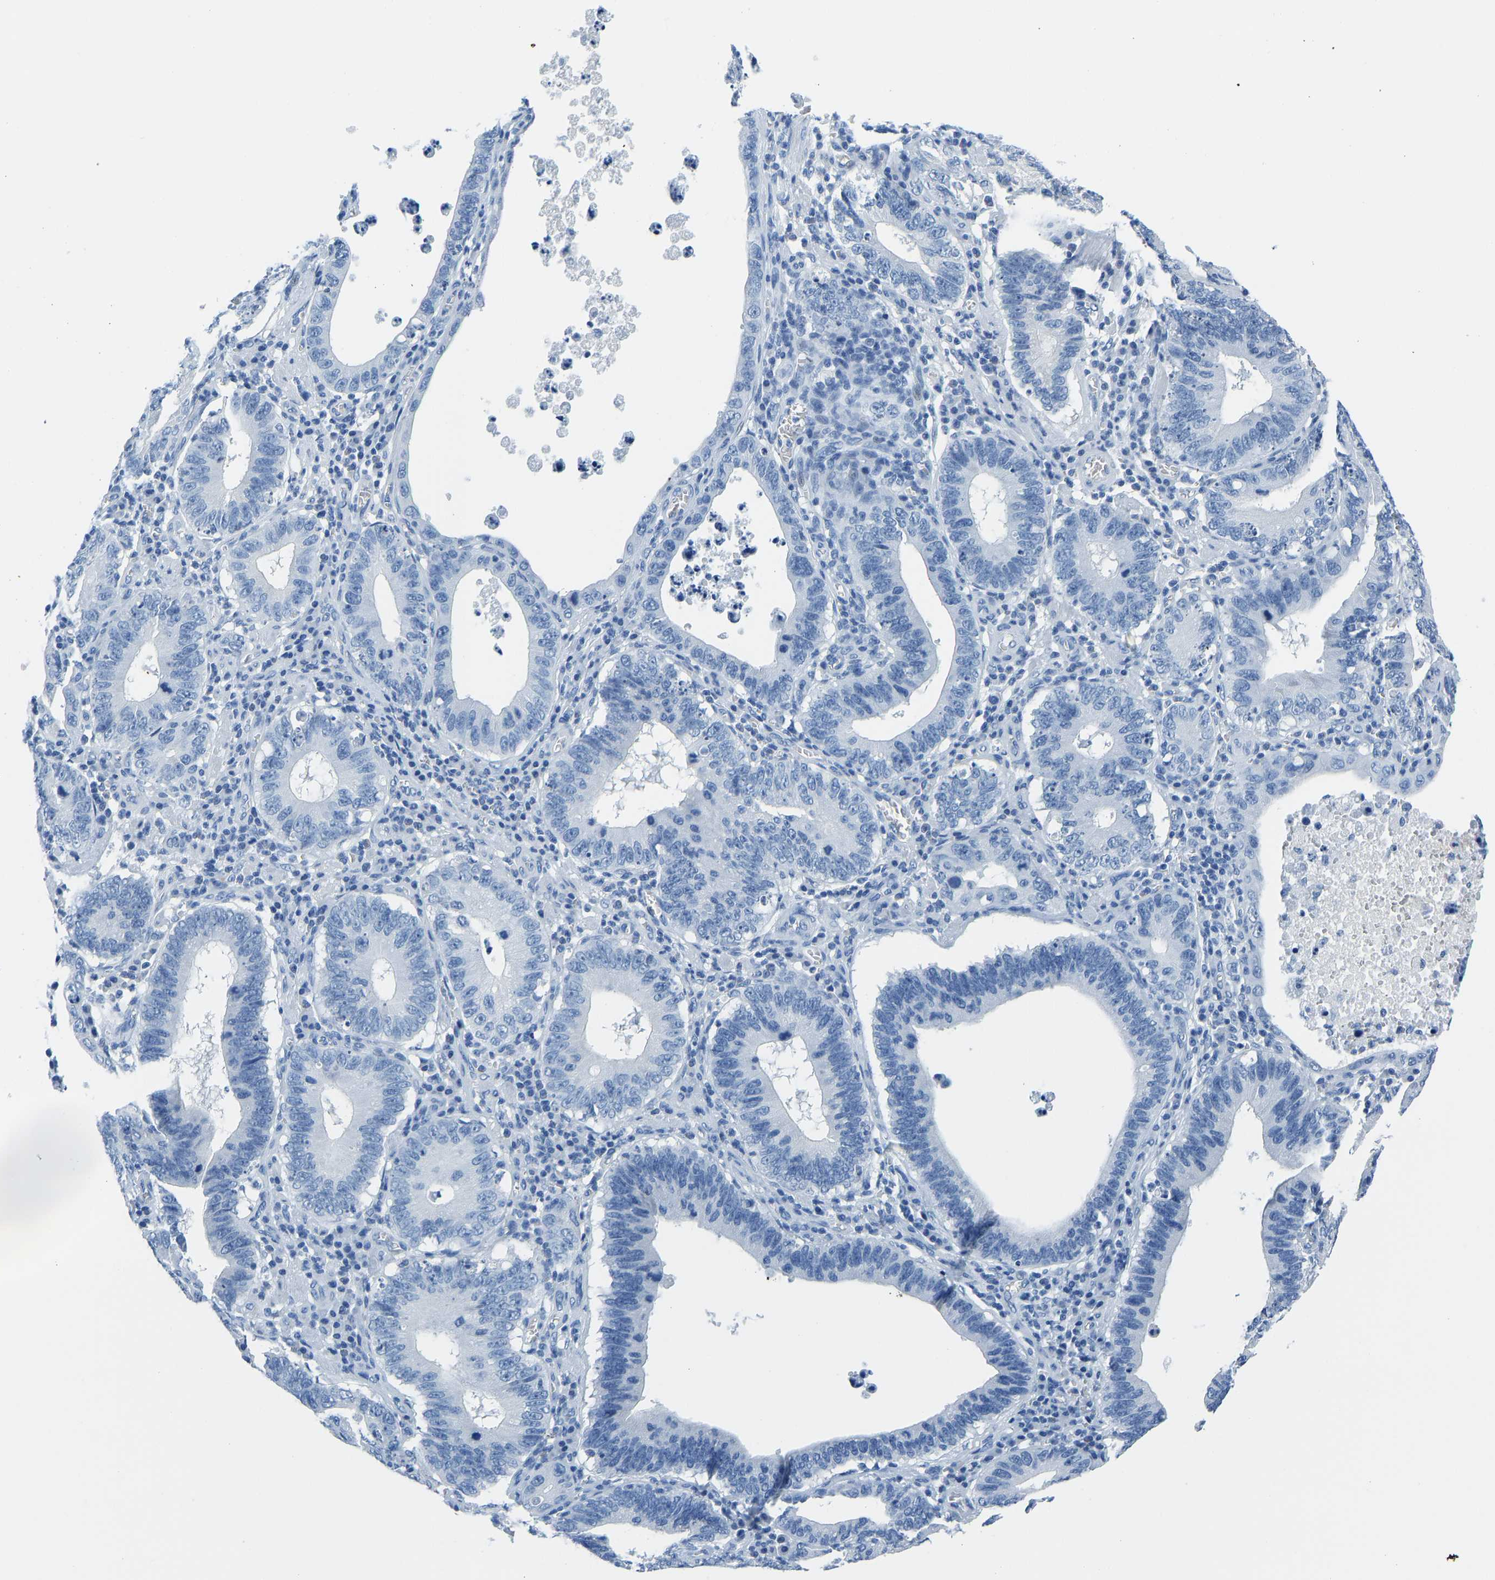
{"staining": {"intensity": "negative", "quantity": "none", "location": "none"}, "tissue": "stomach cancer", "cell_type": "Tumor cells", "image_type": "cancer", "snomed": [{"axis": "morphology", "description": "Adenocarcinoma, NOS"}, {"axis": "topography", "description": "Stomach"}, {"axis": "topography", "description": "Gastric cardia"}], "caption": "The immunohistochemistry photomicrograph has no significant positivity in tumor cells of adenocarcinoma (stomach) tissue. (DAB immunohistochemistry (IHC), high magnification).", "gene": "SERPINB3", "patient": {"sex": "male", "age": 59}}